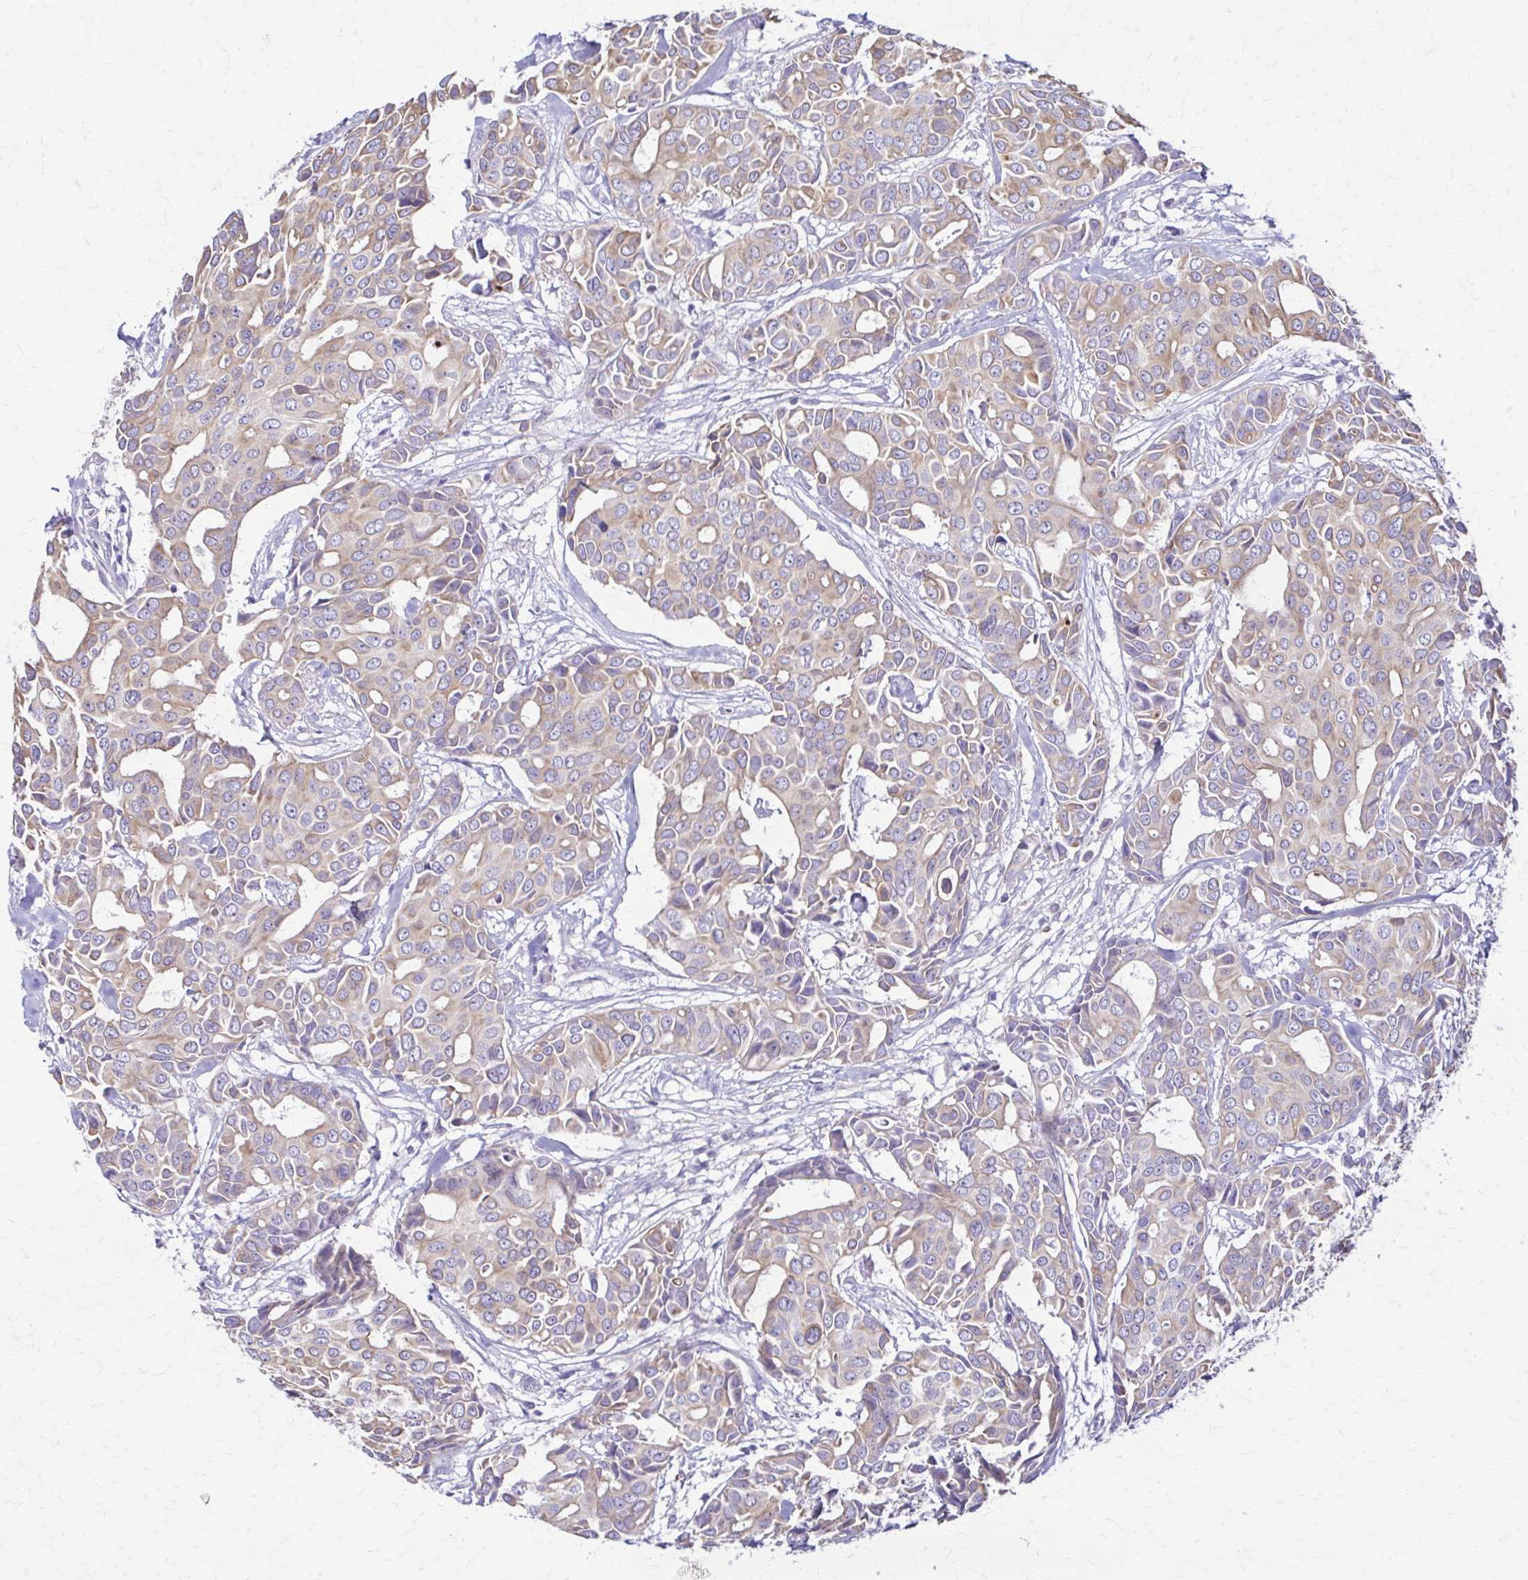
{"staining": {"intensity": "negative", "quantity": "none", "location": "none"}, "tissue": "breast cancer", "cell_type": "Tumor cells", "image_type": "cancer", "snomed": [{"axis": "morphology", "description": "Duct carcinoma"}, {"axis": "topography", "description": "Breast"}], "caption": "This is a photomicrograph of immunohistochemistry staining of infiltrating ductal carcinoma (breast), which shows no positivity in tumor cells.", "gene": "DSP", "patient": {"sex": "female", "age": 54}}